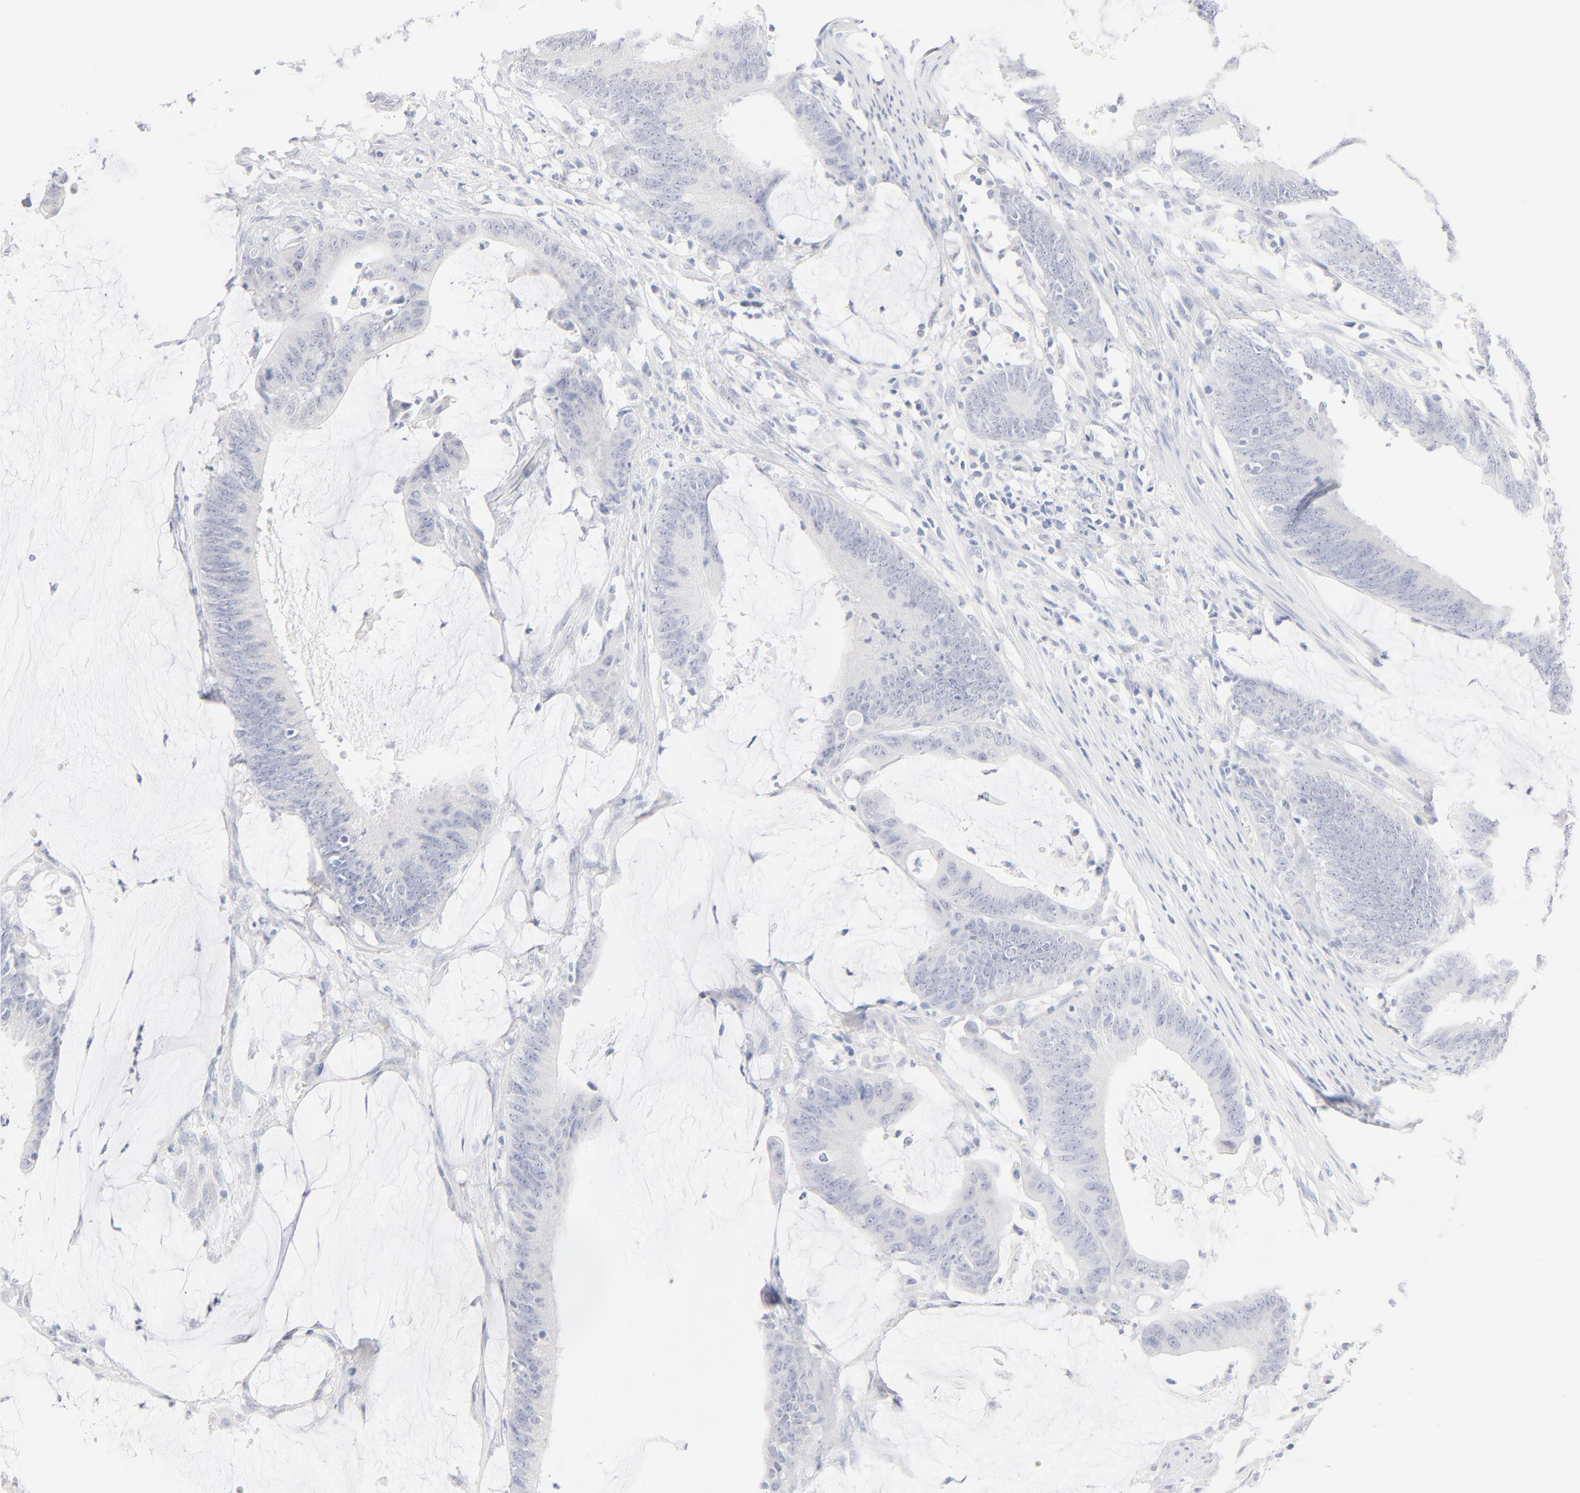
{"staining": {"intensity": "negative", "quantity": "none", "location": "none"}, "tissue": "colorectal cancer", "cell_type": "Tumor cells", "image_type": "cancer", "snomed": [{"axis": "morphology", "description": "Adenocarcinoma, NOS"}, {"axis": "topography", "description": "Rectum"}], "caption": "This is an immunohistochemistry (IHC) micrograph of colorectal cancer. There is no staining in tumor cells.", "gene": "ONECUT1", "patient": {"sex": "female", "age": 66}}